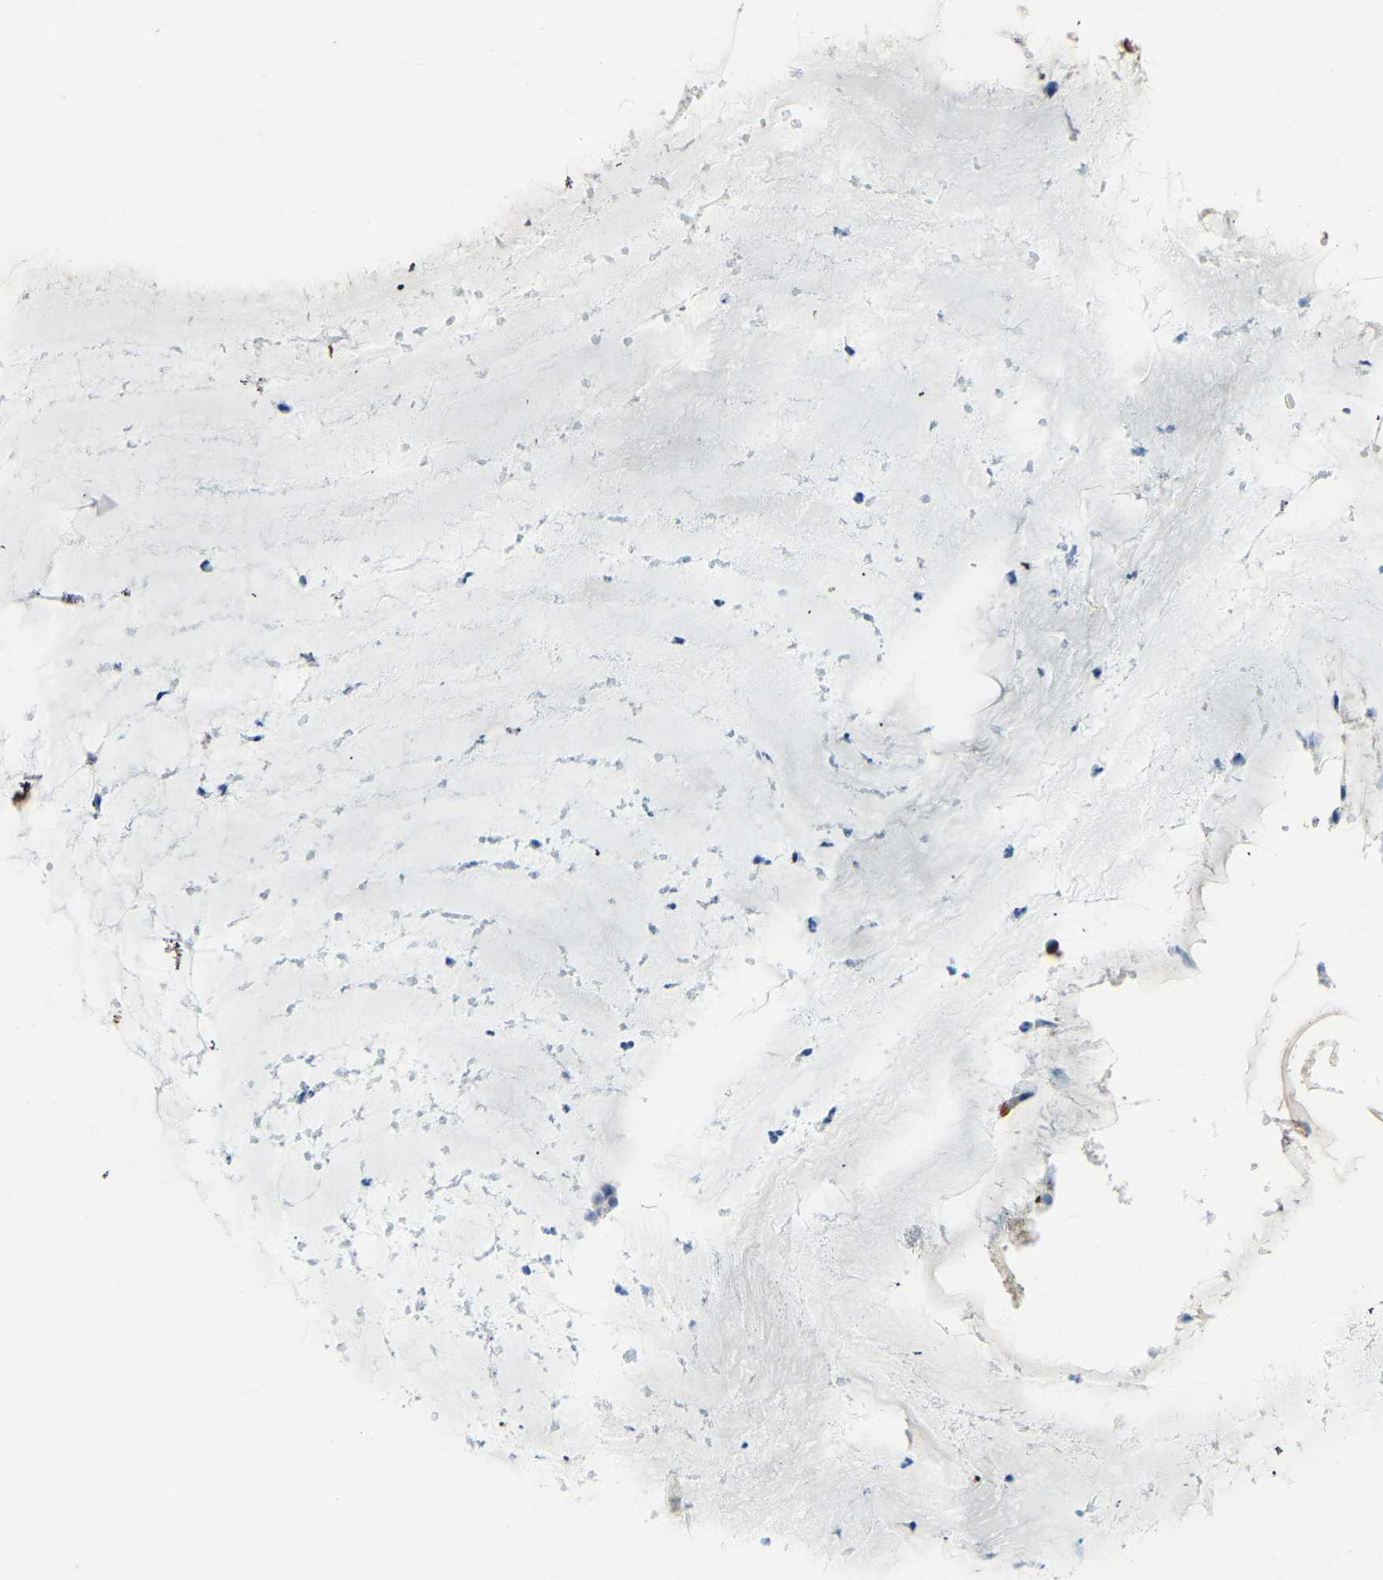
{"staining": {"intensity": "strong", "quantity": ">75%", "location": "cytoplasmic/membranous"}, "tissue": "nasopharynx", "cell_type": "Respiratory epithelial cells", "image_type": "normal", "snomed": [{"axis": "morphology", "description": "Normal tissue, NOS"}, {"axis": "topography", "description": "Nasopharynx"}], "caption": "Nasopharynx stained with DAB IHC reveals high levels of strong cytoplasmic/membranous expression in about >75% of respiratory epithelial cells.", "gene": "NME8", "patient": {"sex": "male", "age": 21}}